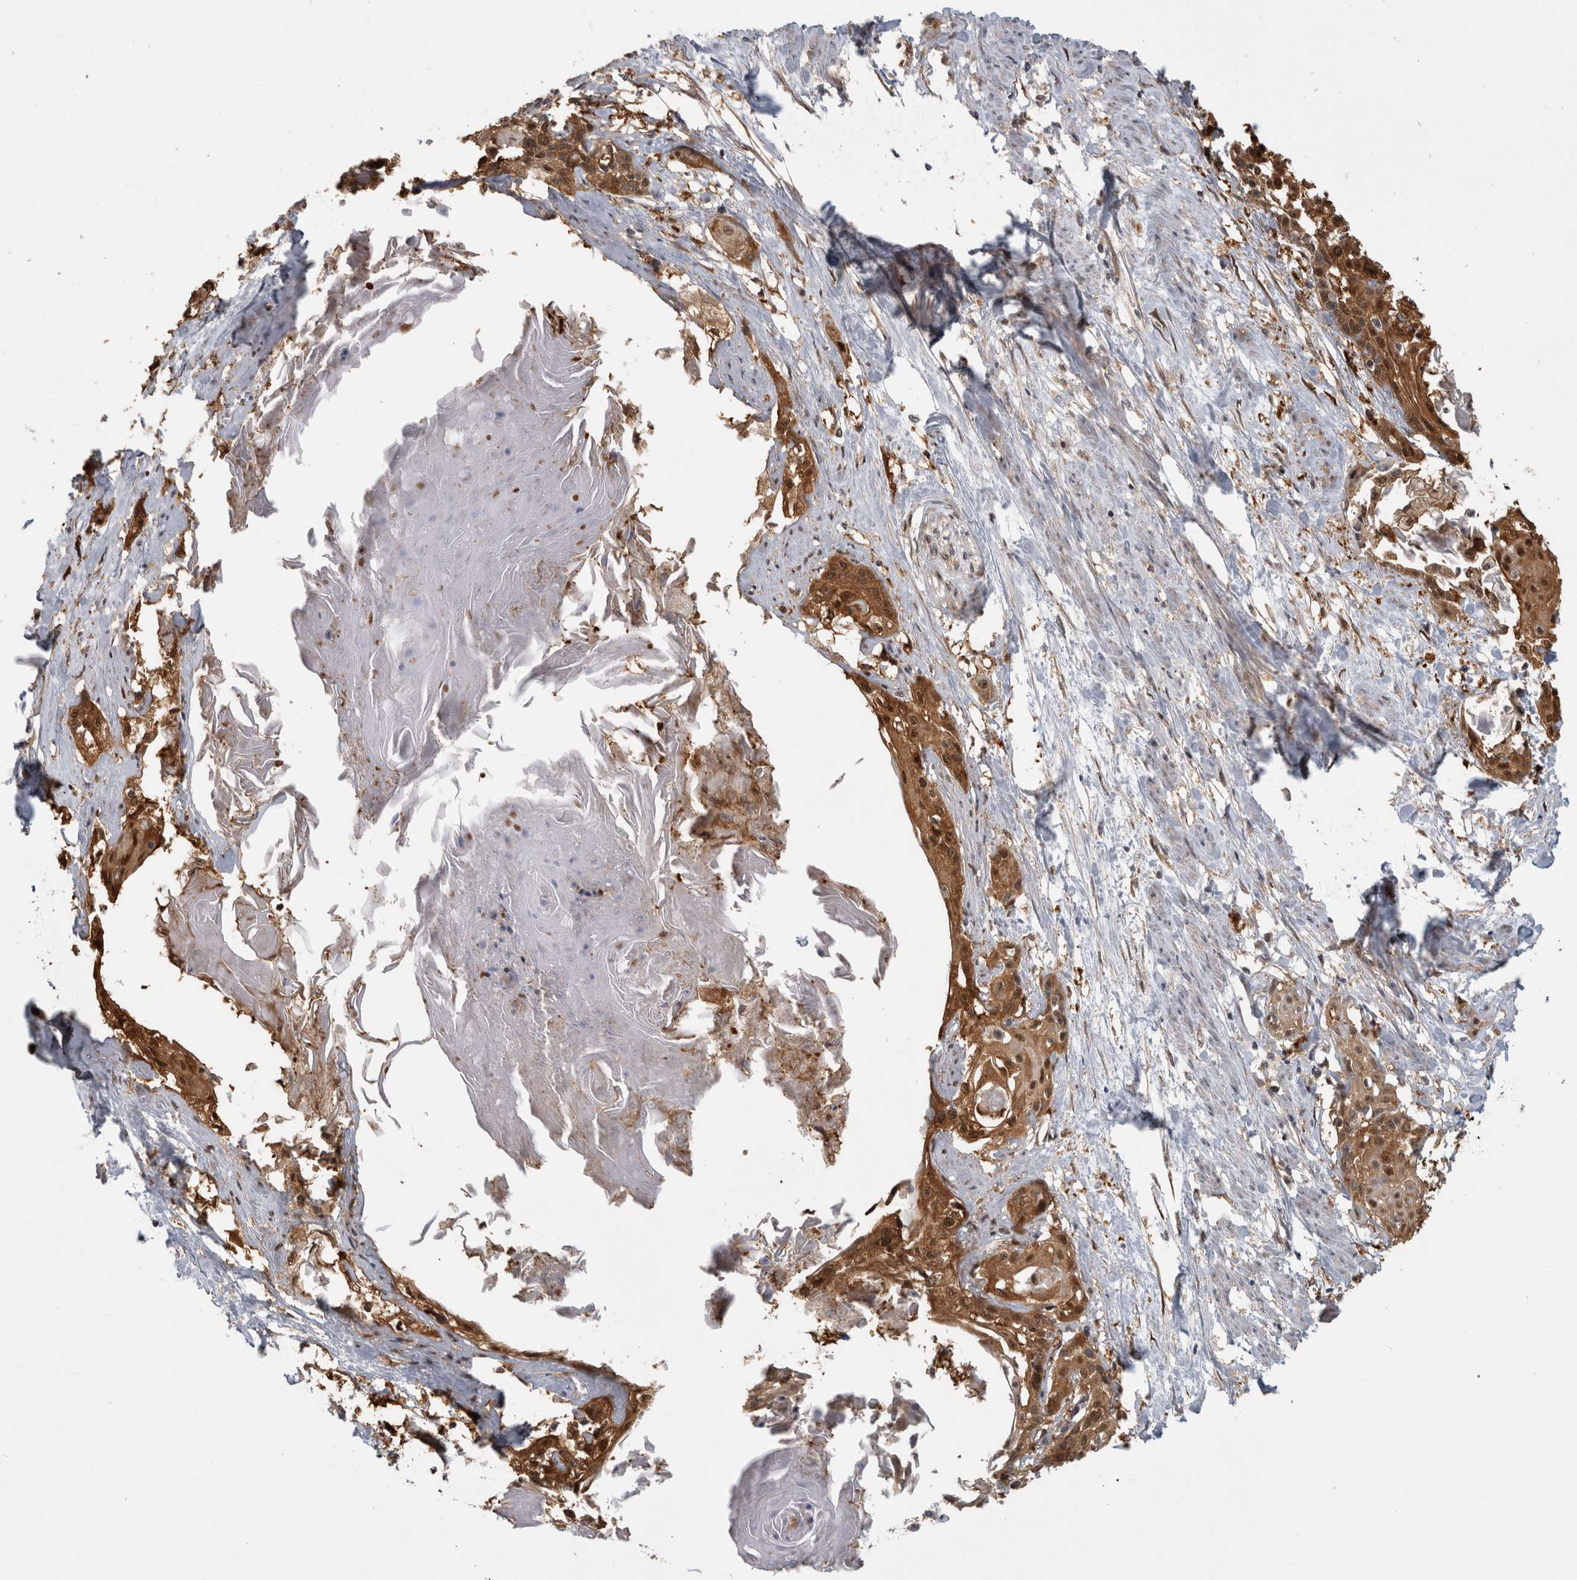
{"staining": {"intensity": "moderate", "quantity": ">75%", "location": "cytoplasmic/membranous,nuclear"}, "tissue": "cervical cancer", "cell_type": "Tumor cells", "image_type": "cancer", "snomed": [{"axis": "morphology", "description": "Squamous cell carcinoma, NOS"}, {"axis": "topography", "description": "Cervix"}], "caption": "Immunohistochemical staining of cervical squamous cell carcinoma reveals moderate cytoplasmic/membranous and nuclear protein staining in about >75% of tumor cells.", "gene": "ASTN2", "patient": {"sex": "female", "age": 57}}